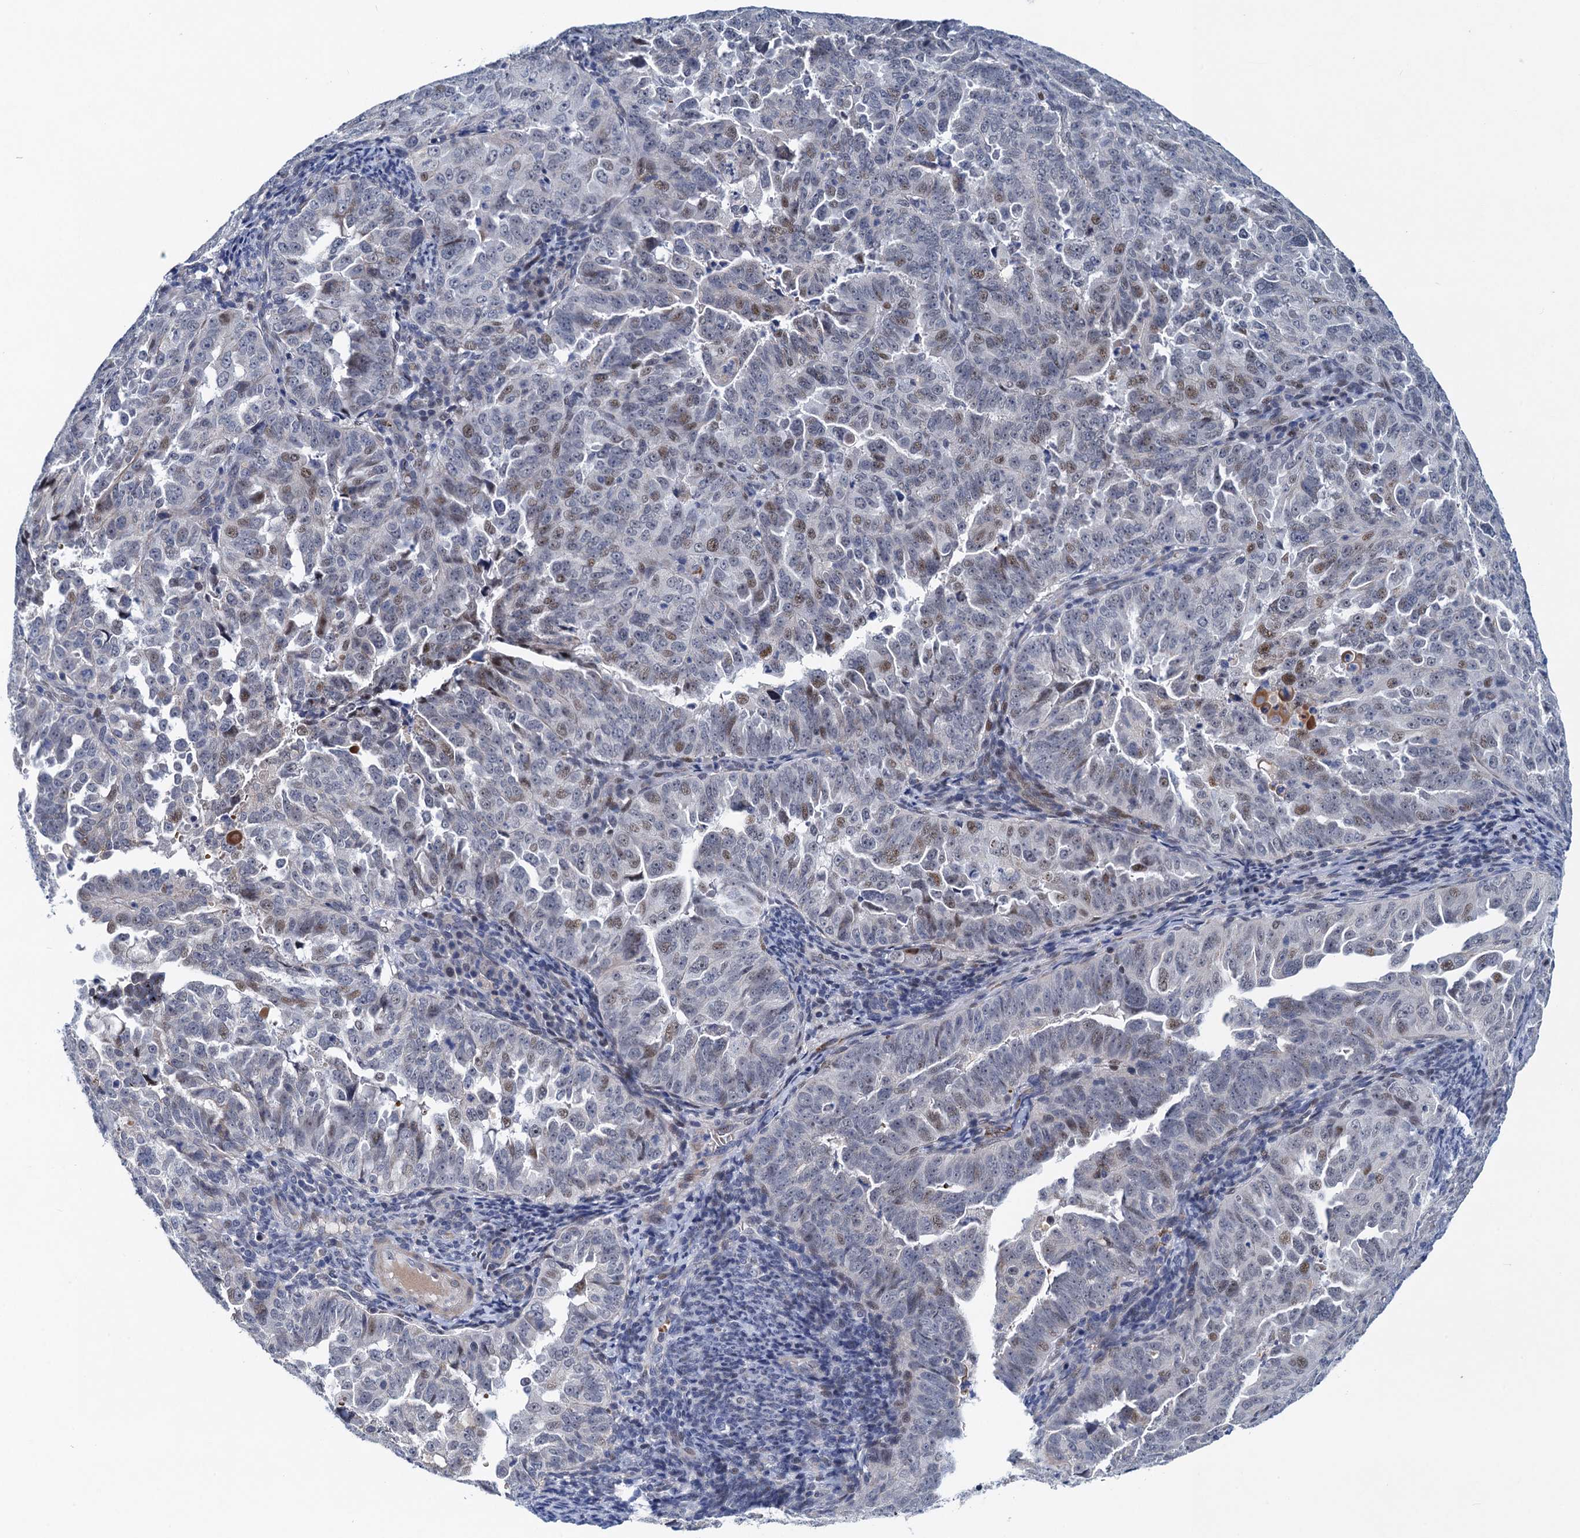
{"staining": {"intensity": "weak", "quantity": "<25%", "location": "nuclear"}, "tissue": "endometrial cancer", "cell_type": "Tumor cells", "image_type": "cancer", "snomed": [{"axis": "morphology", "description": "Adenocarcinoma, NOS"}, {"axis": "topography", "description": "Endometrium"}], "caption": "This is a micrograph of IHC staining of endometrial cancer (adenocarcinoma), which shows no expression in tumor cells.", "gene": "ATOSA", "patient": {"sex": "female", "age": 65}}